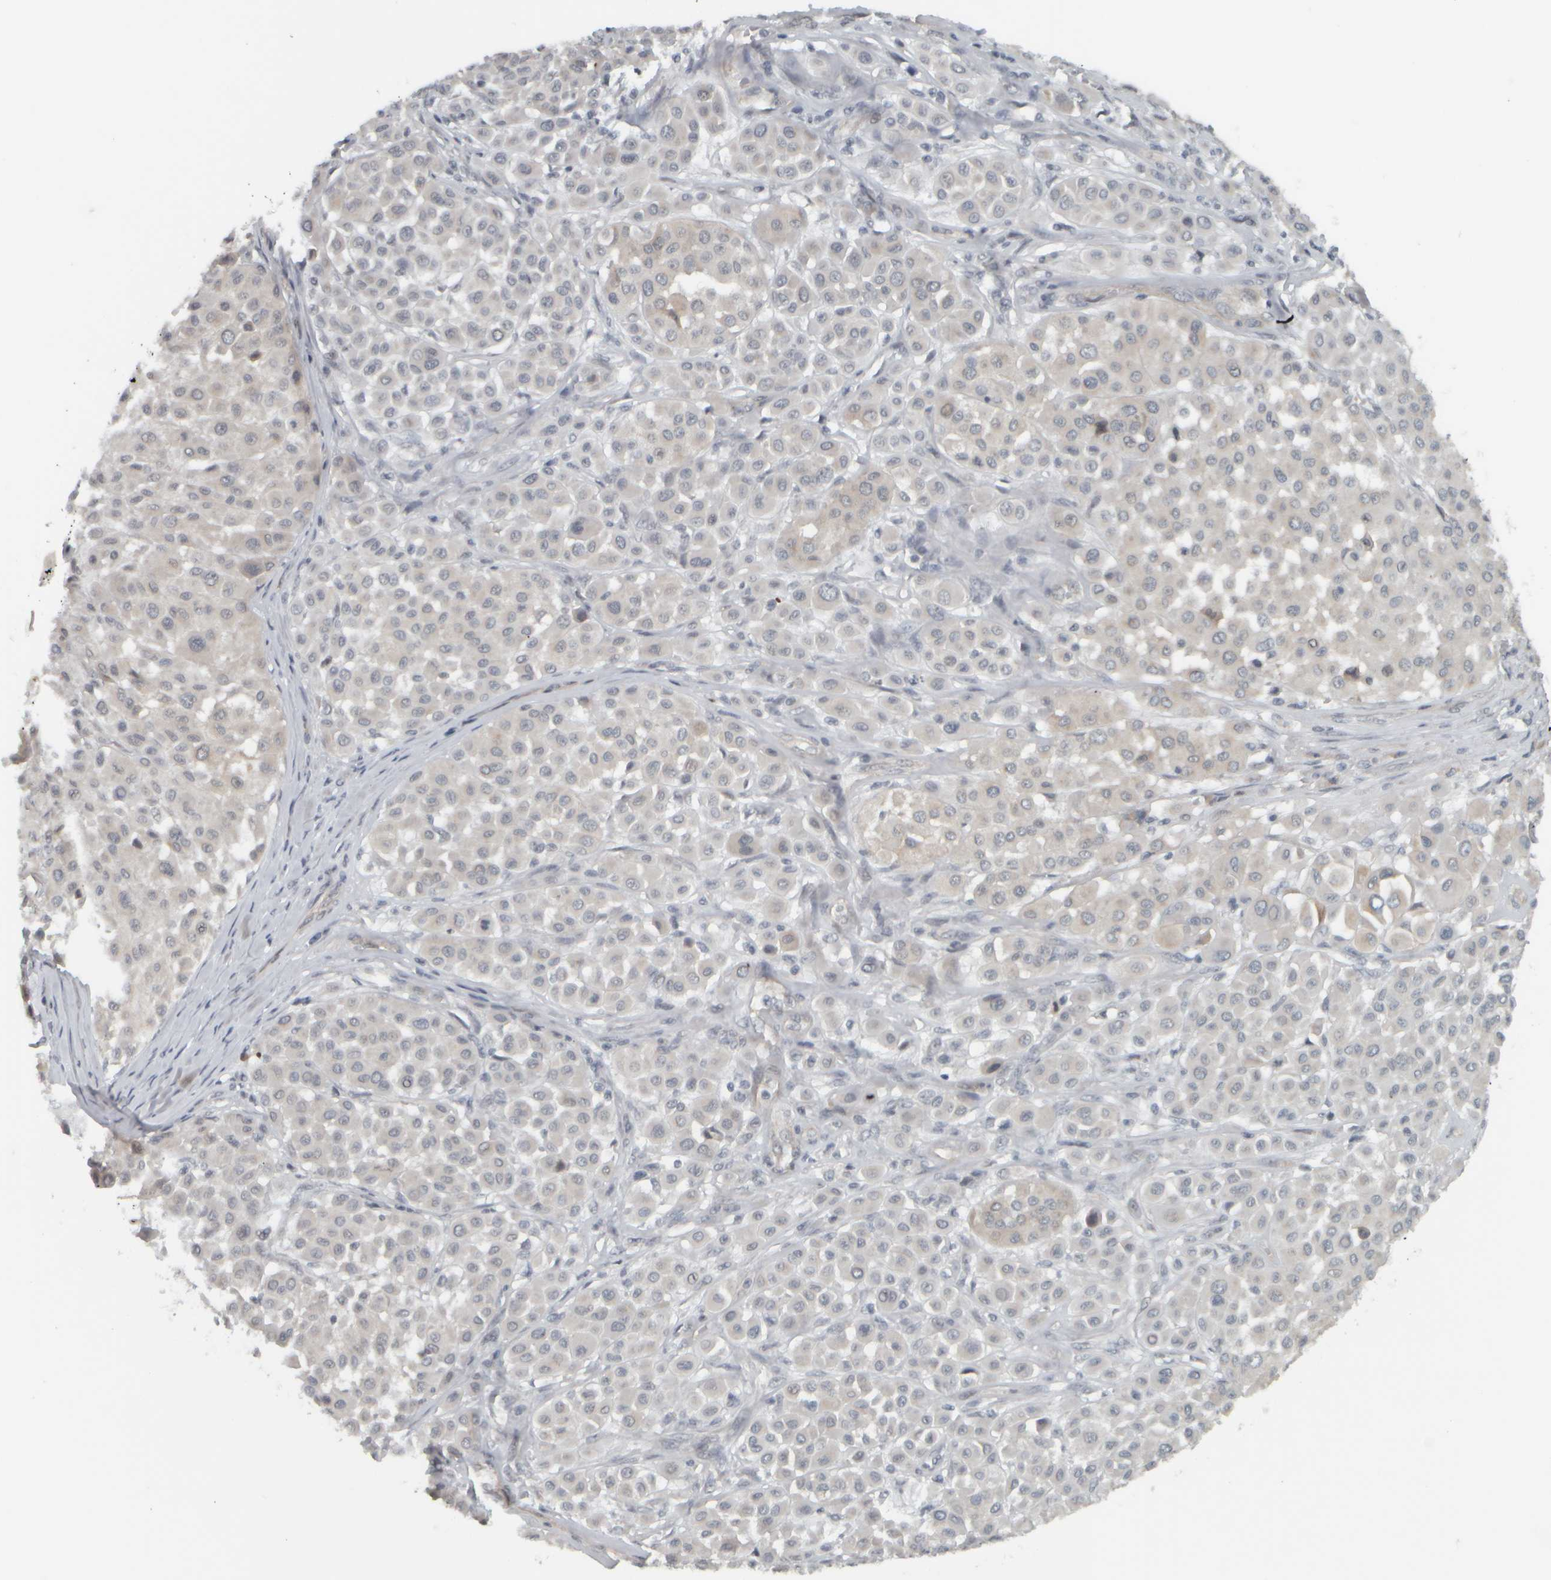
{"staining": {"intensity": "weak", "quantity": "<25%", "location": "cytoplasmic/membranous"}, "tissue": "melanoma", "cell_type": "Tumor cells", "image_type": "cancer", "snomed": [{"axis": "morphology", "description": "Malignant melanoma, Metastatic site"}, {"axis": "topography", "description": "Soft tissue"}], "caption": "Histopathology image shows no significant protein positivity in tumor cells of malignant melanoma (metastatic site).", "gene": "NAPG", "patient": {"sex": "male", "age": 41}}